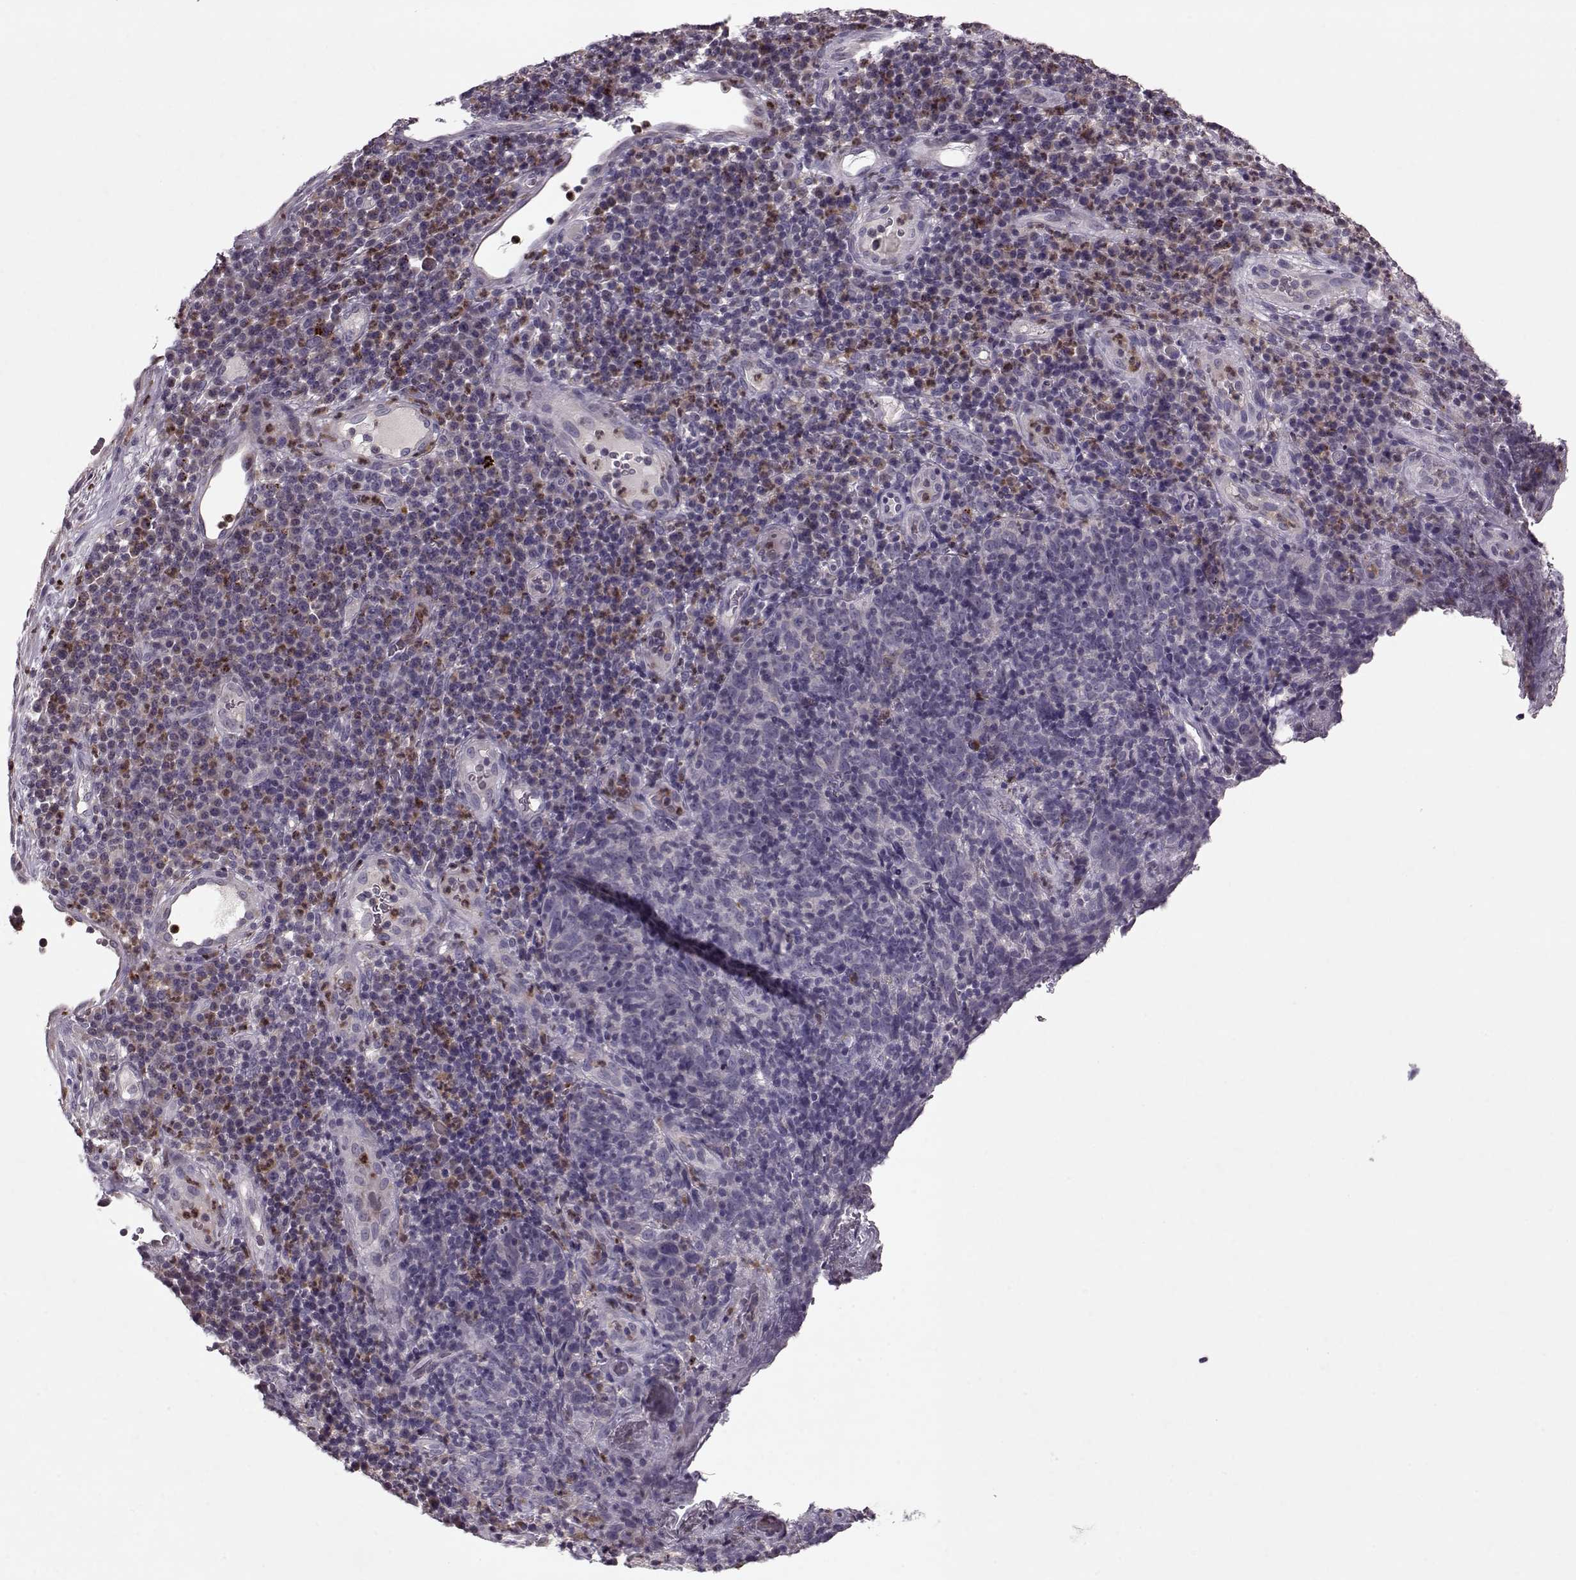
{"staining": {"intensity": "negative", "quantity": "none", "location": "none"}, "tissue": "skin cancer", "cell_type": "Tumor cells", "image_type": "cancer", "snomed": [{"axis": "morphology", "description": "Squamous cell carcinoma, NOS"}, {"axis": "topography", "description": "Skin"}, {"axis": "topography", "description": "Anal"}], "caption": "This is an IHC micrograph of human skin squamous cell carcinoma. There is no staining in tumor cells.", "gene": "ACOT11", "patient": {"sex": "female", "age": 51}}